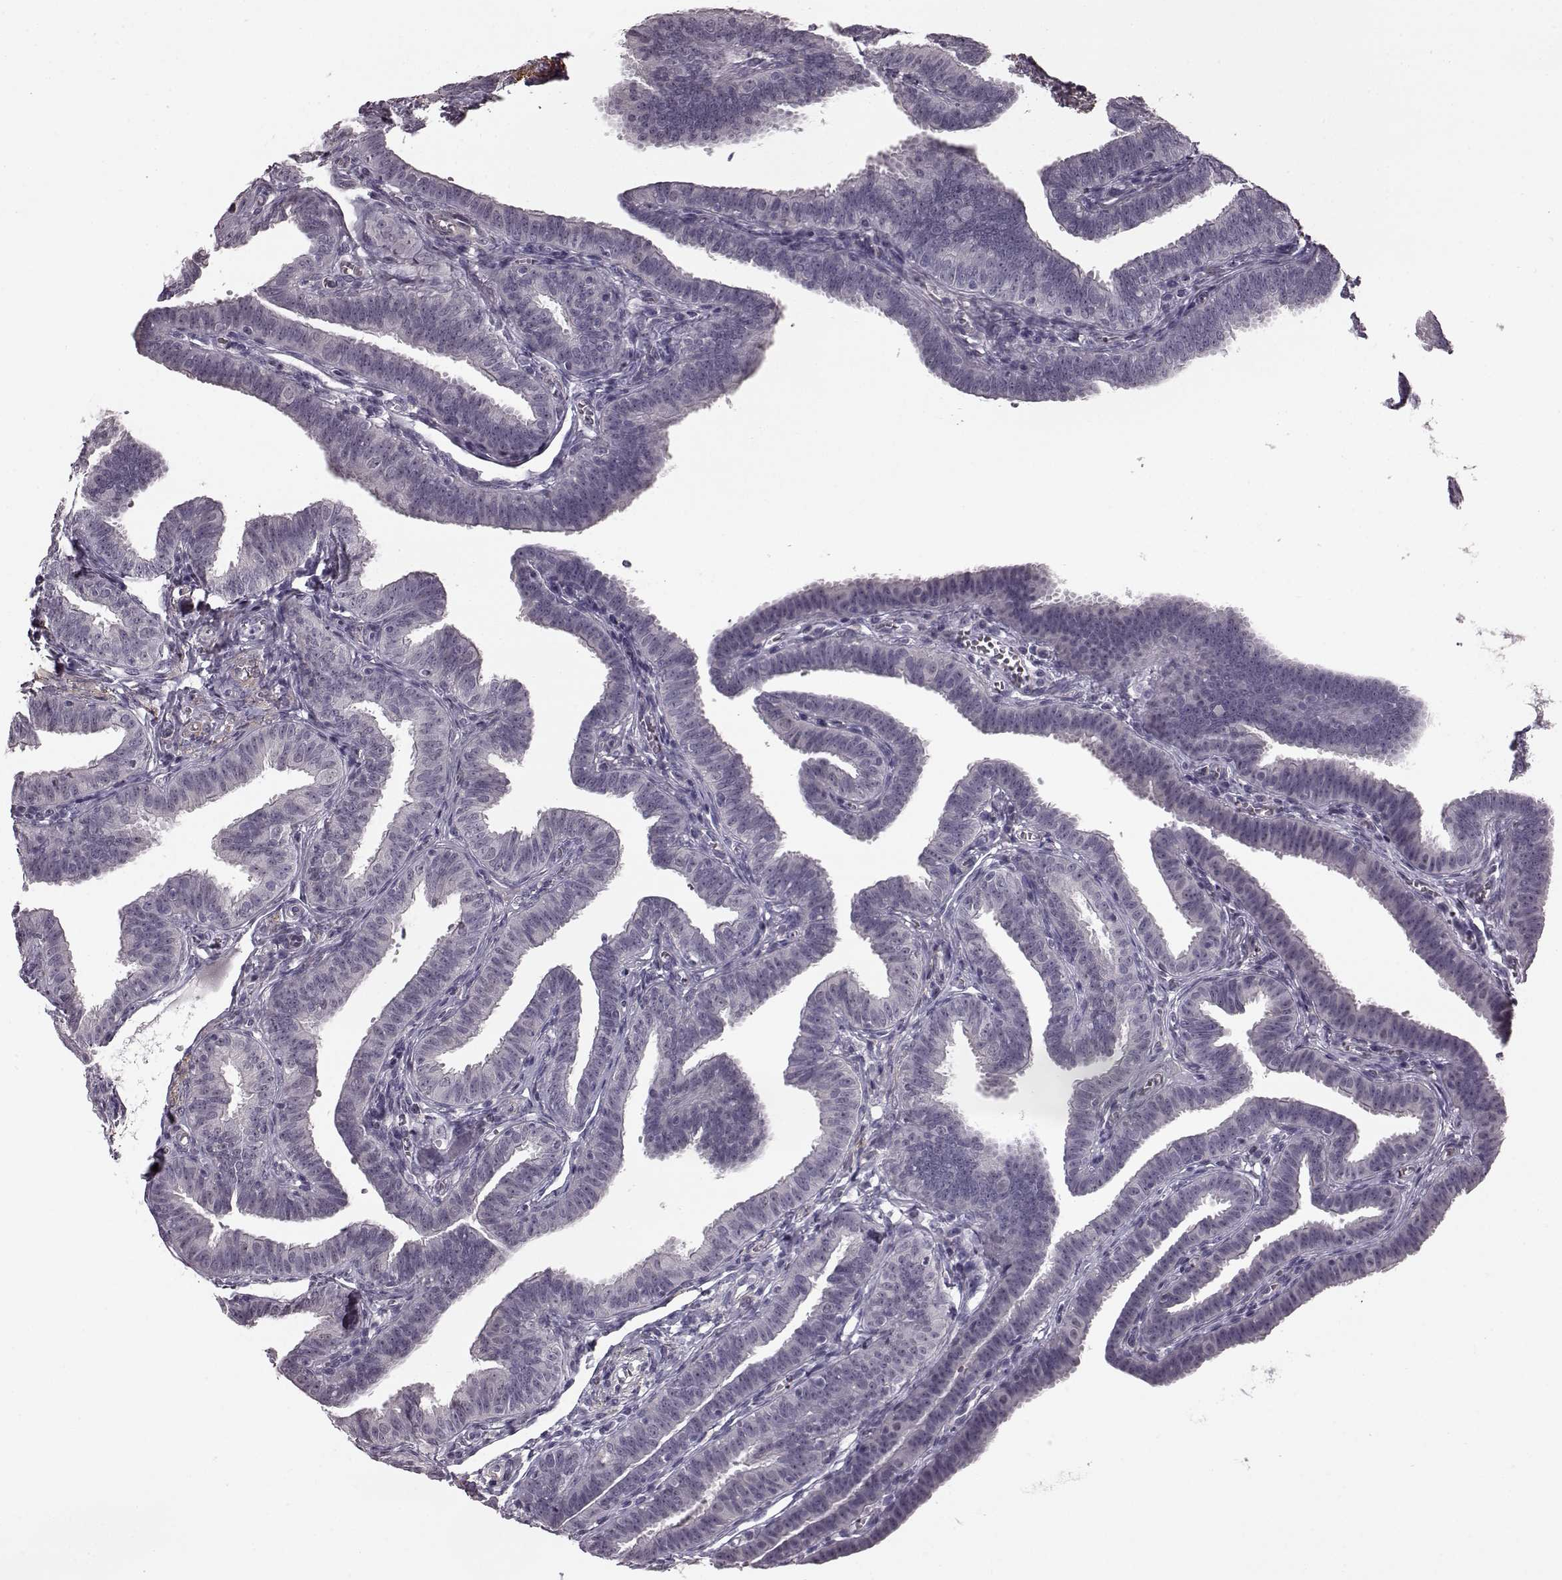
{"staining": {"intensity": "negative", "quantity": "none", "location": "none"}, "tissue": "fallopian tube", "cell_type": "Glandular cells", "image_type": "normal", "snomed": [{"axis": "morphology", "description": "Normal tissue, NOS"}, {"axis": "topography", "description": "Fallopian tube"}], "caption": "Glandular cells show no significant staining in normal fallopian tube. The staining was performed using DAB (3,3'-diaminobenzidine) to visualize the protein expression in brown, while the nuclei were stained in blue with hematoxylin (Magnification: 20x).", "gene": "SLCO3A1", "patient": {"sex": "female", "age": 25}}